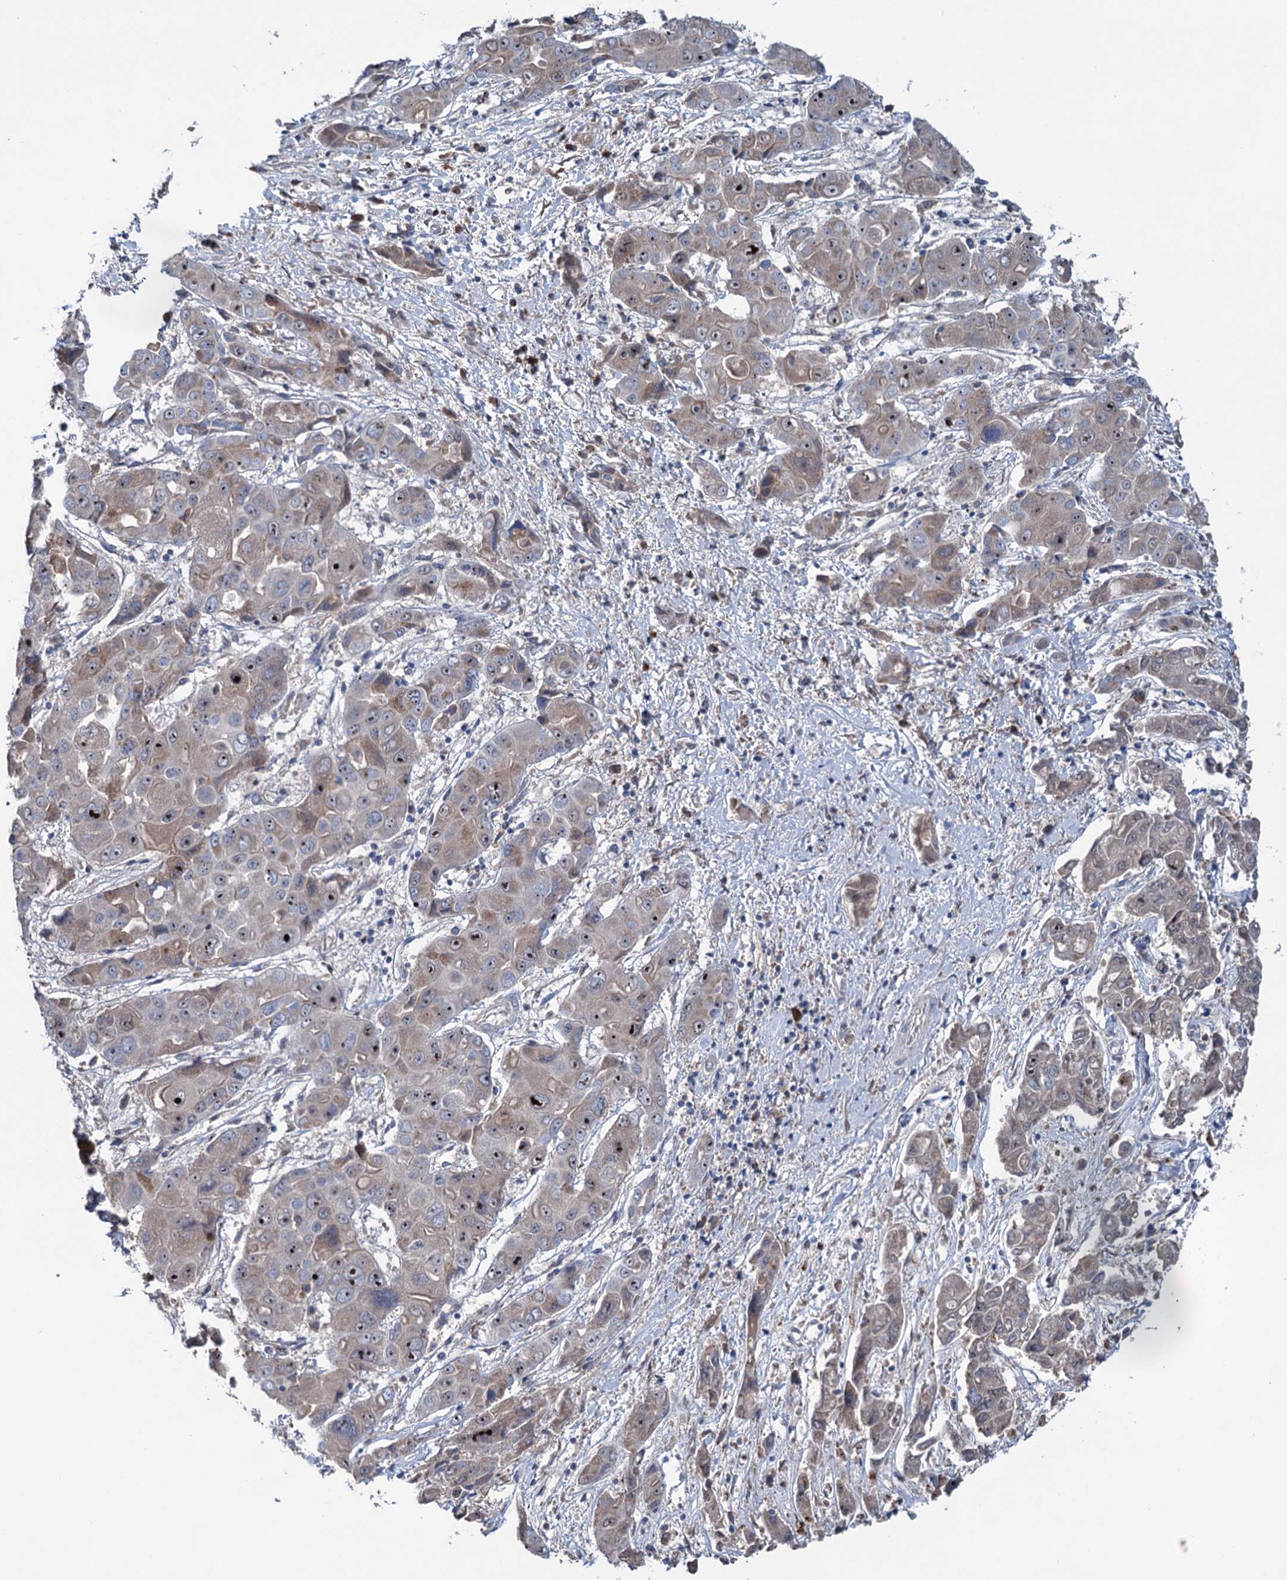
{"staining": {"intensity": "moderate", "quantity": "25%-75%", "location": "cytoplasmic/membranous,nuclear"}, "tissue": "liver cancer", "cell_type": "Tumor cells", "image_type": "cancer", "snomed": [{"axis": "morphology", "description": "Cholangiocarcinoma"}, {"axis": "topography", "description": "Liver"}], "caption": "Human liver cancer stained with a protein marker displays moderate staining in tumor cells.", "gene": "HTR3B", "patient": {"sex": "male", "age": 67}}